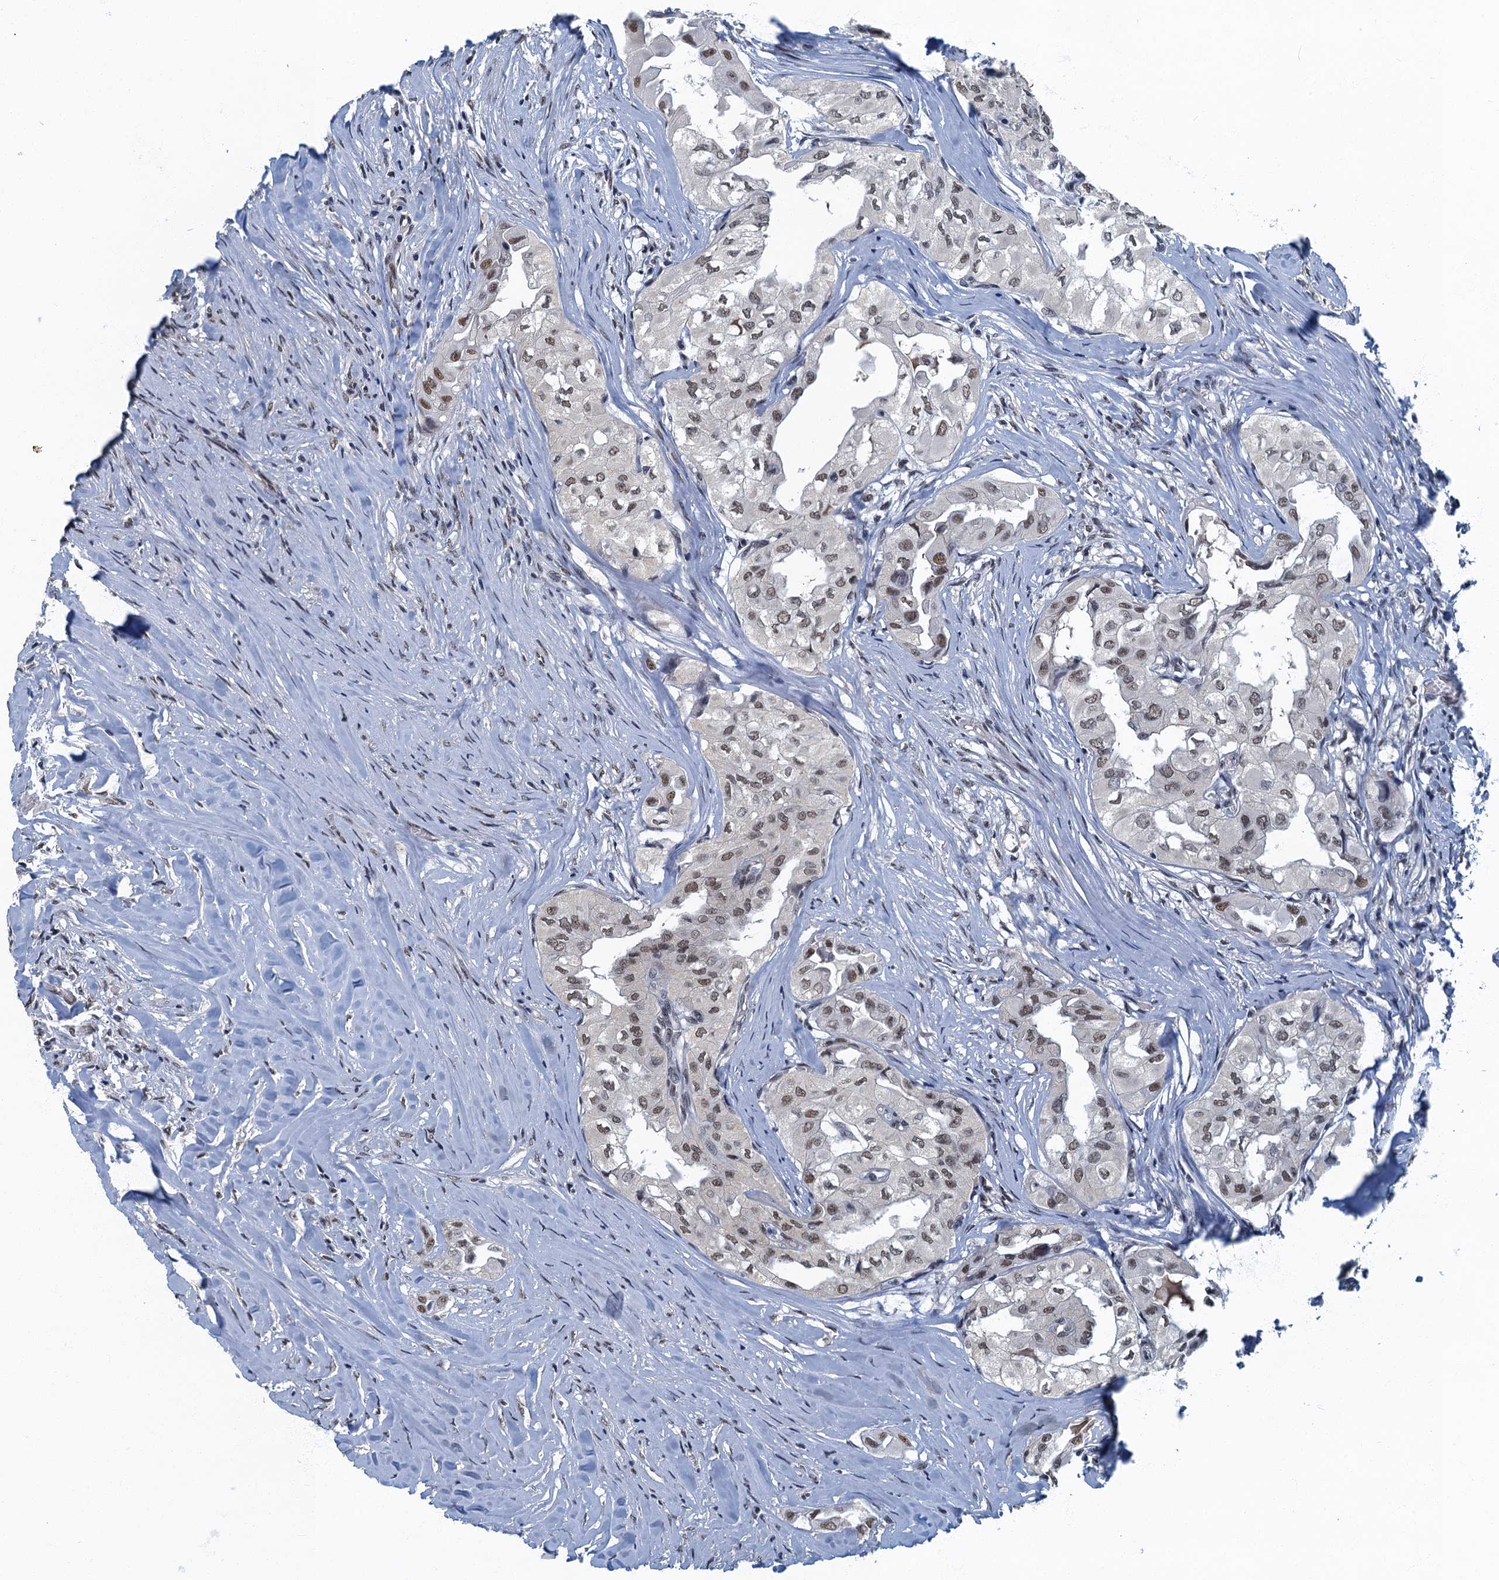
{"staining": {"intensity": "moderate", "quantity": ">75%", "location": "nuclear"}, "tissue": "thyroid cancer", "cell_type": "Tumor cells", "image_type": "cancer", "snomed": [{"axis": "morphology", "description": "Papillary adenocarcinoma, NOS"}, {"axis": "topography", "description": "Thyroid gland"}], "caption": "Moderate nuclear expression is appreciated in about >75% of tumor cells in thyroid papillary adenocarcinoma.", "gene": "GADL1", "patient": {"sex": "female", "age": 59}}